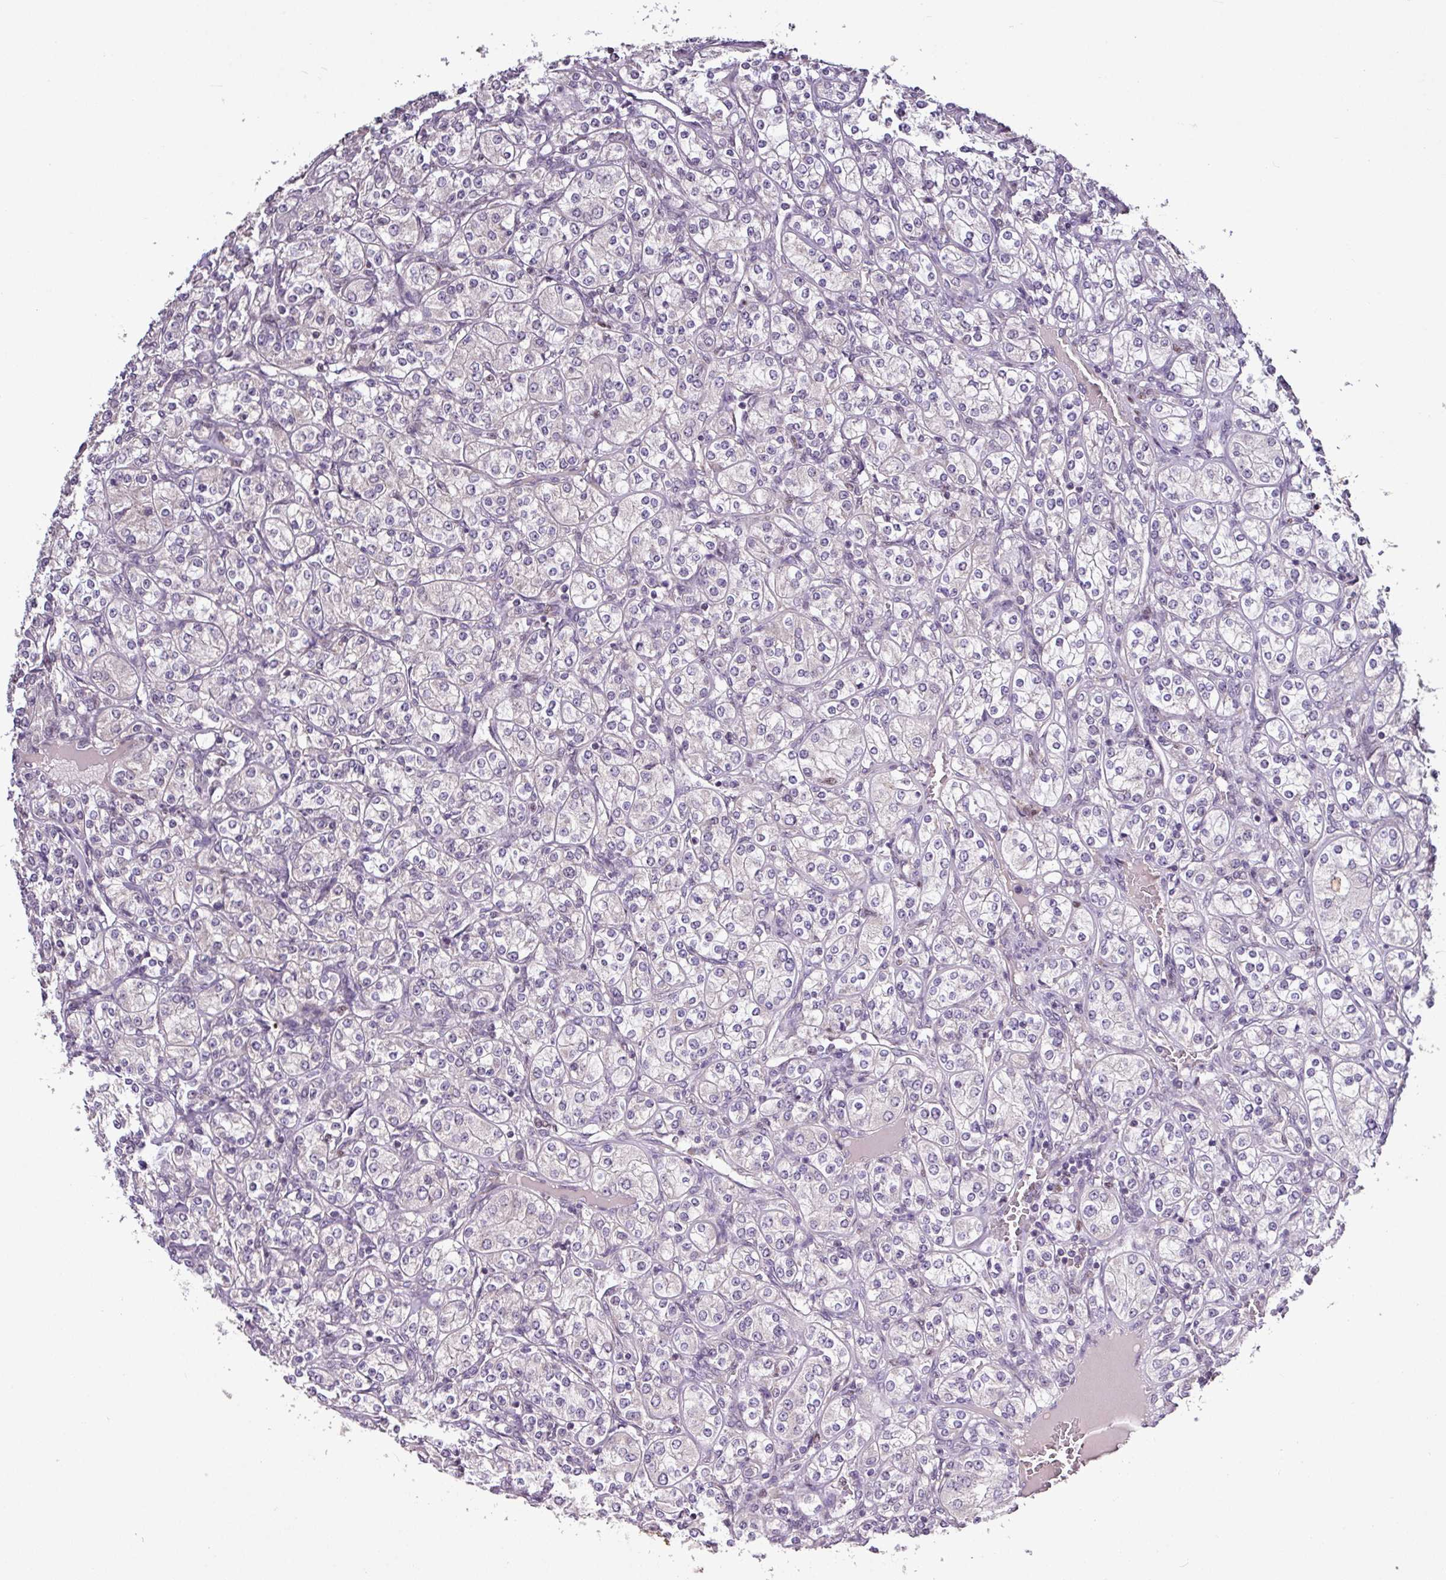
{"staining": {"intensity": "negative", "quantity": "none", "location": "none"}, "tissue": "renal cancer", "cell_type": "Tumor cells", "image_type": "cancer", "snomed": [{"axis": "morphology", "description": "Adenocarcinoma, NOS"}, {"axis": "topography", "description": "Kidney"}], "caption": "Human renal cancer (adenocarcinoma) stained for a protein using immunohistochemistry shows no staining in tumor cells.", "gene": "SKIC2", "patient": {"sex": "male", "age": 77}}